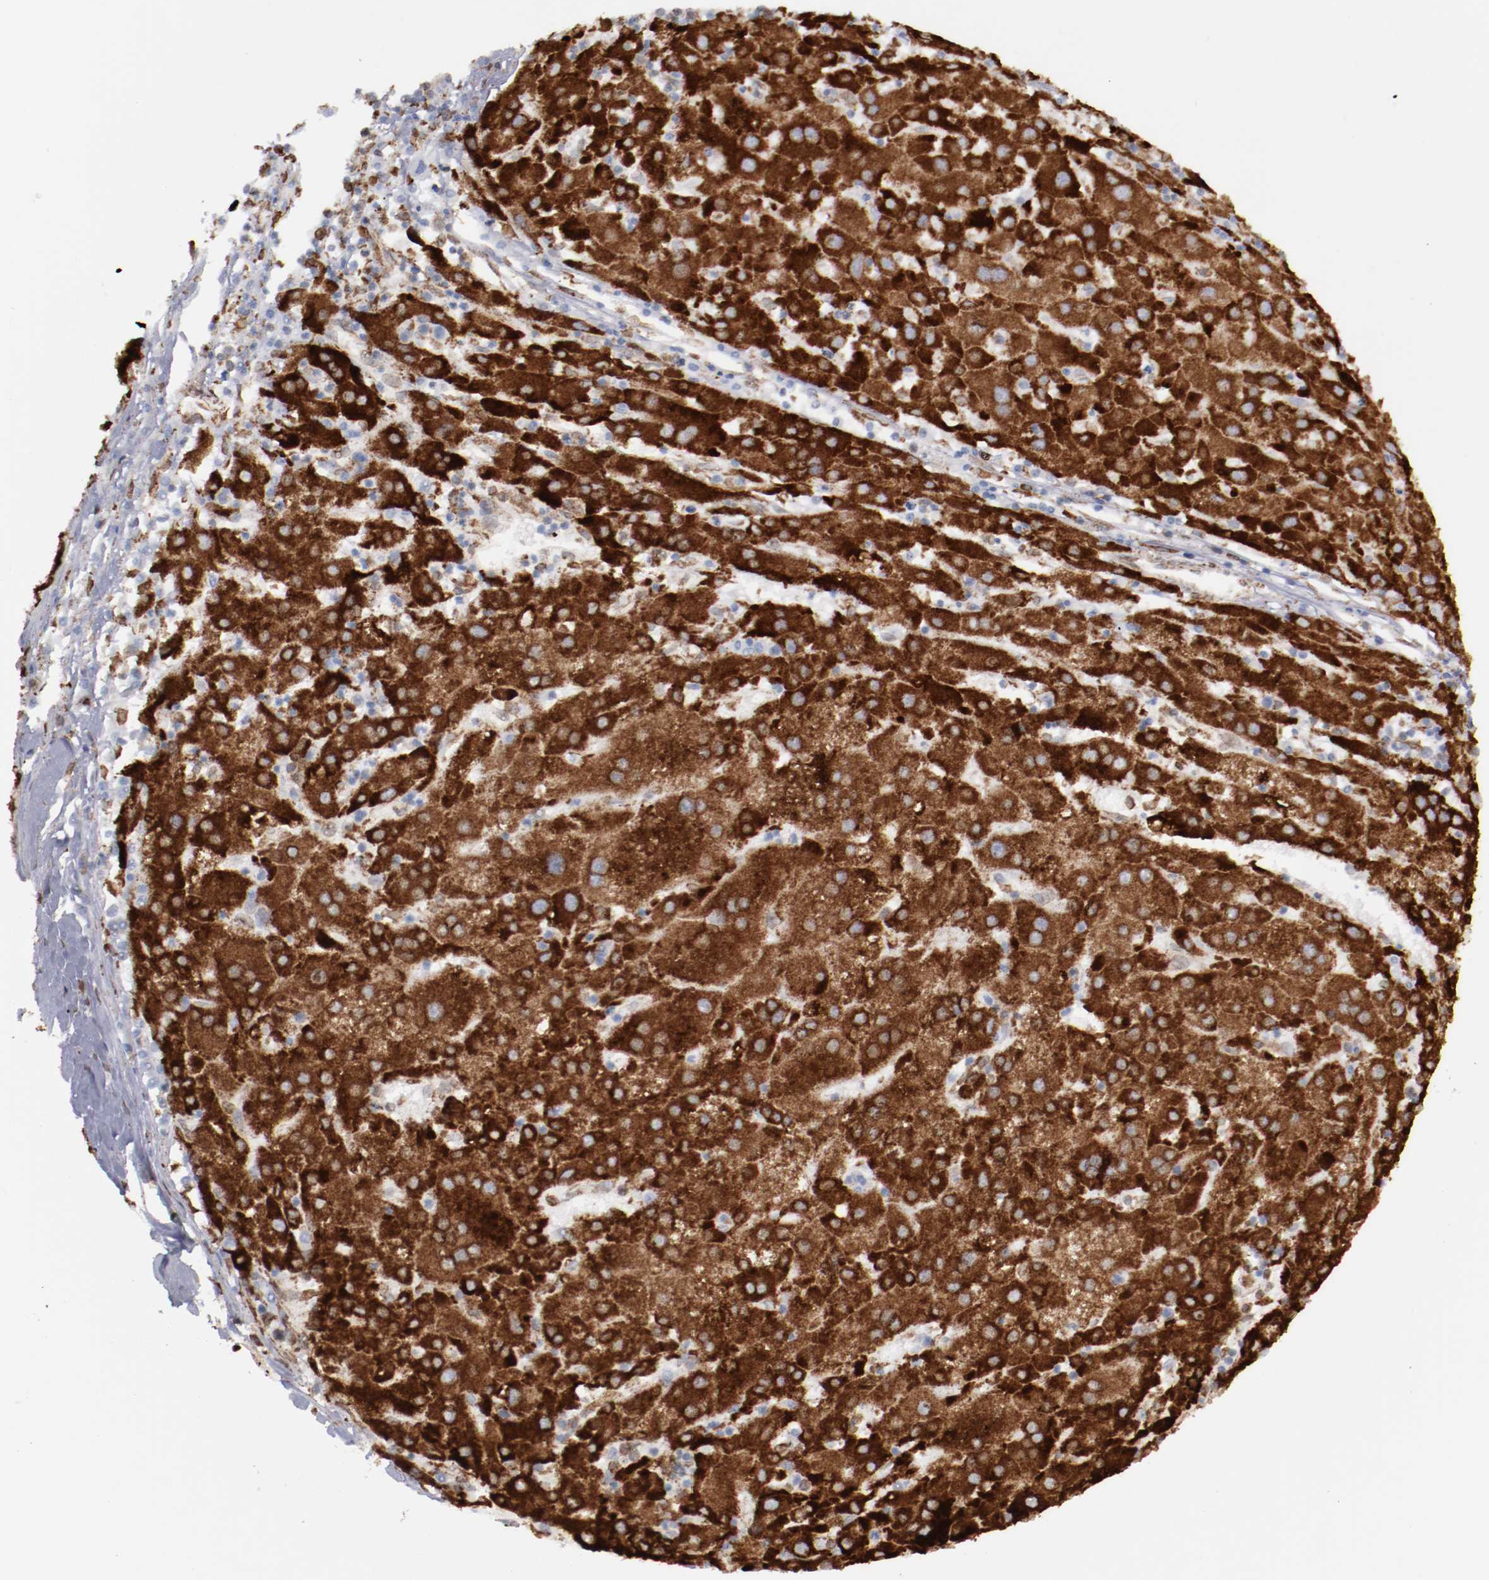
{"staining": {"intensity": "strong", "quantity": ">75%", "location": "cytoplasmic/membranous"}, "tissue": "liver cancer", "cell_type": "Tumor cells", "image_type": "cancer", "snomed": [{"axis": "morphology", "description": "Carcinoma, Hepatocellular, NOS"}, {"axis": "topography", "description": "Liver"}], "caption": "The photomicrograph displays immunohistochemical staining of liver hepatocellular carcinoma. There is strong cytoplasmic/membranous positivity is identified in approximately >75% of tumor cells.", "gene": "ERLIN2", "patient": {"sex": "male", "age": 72}}